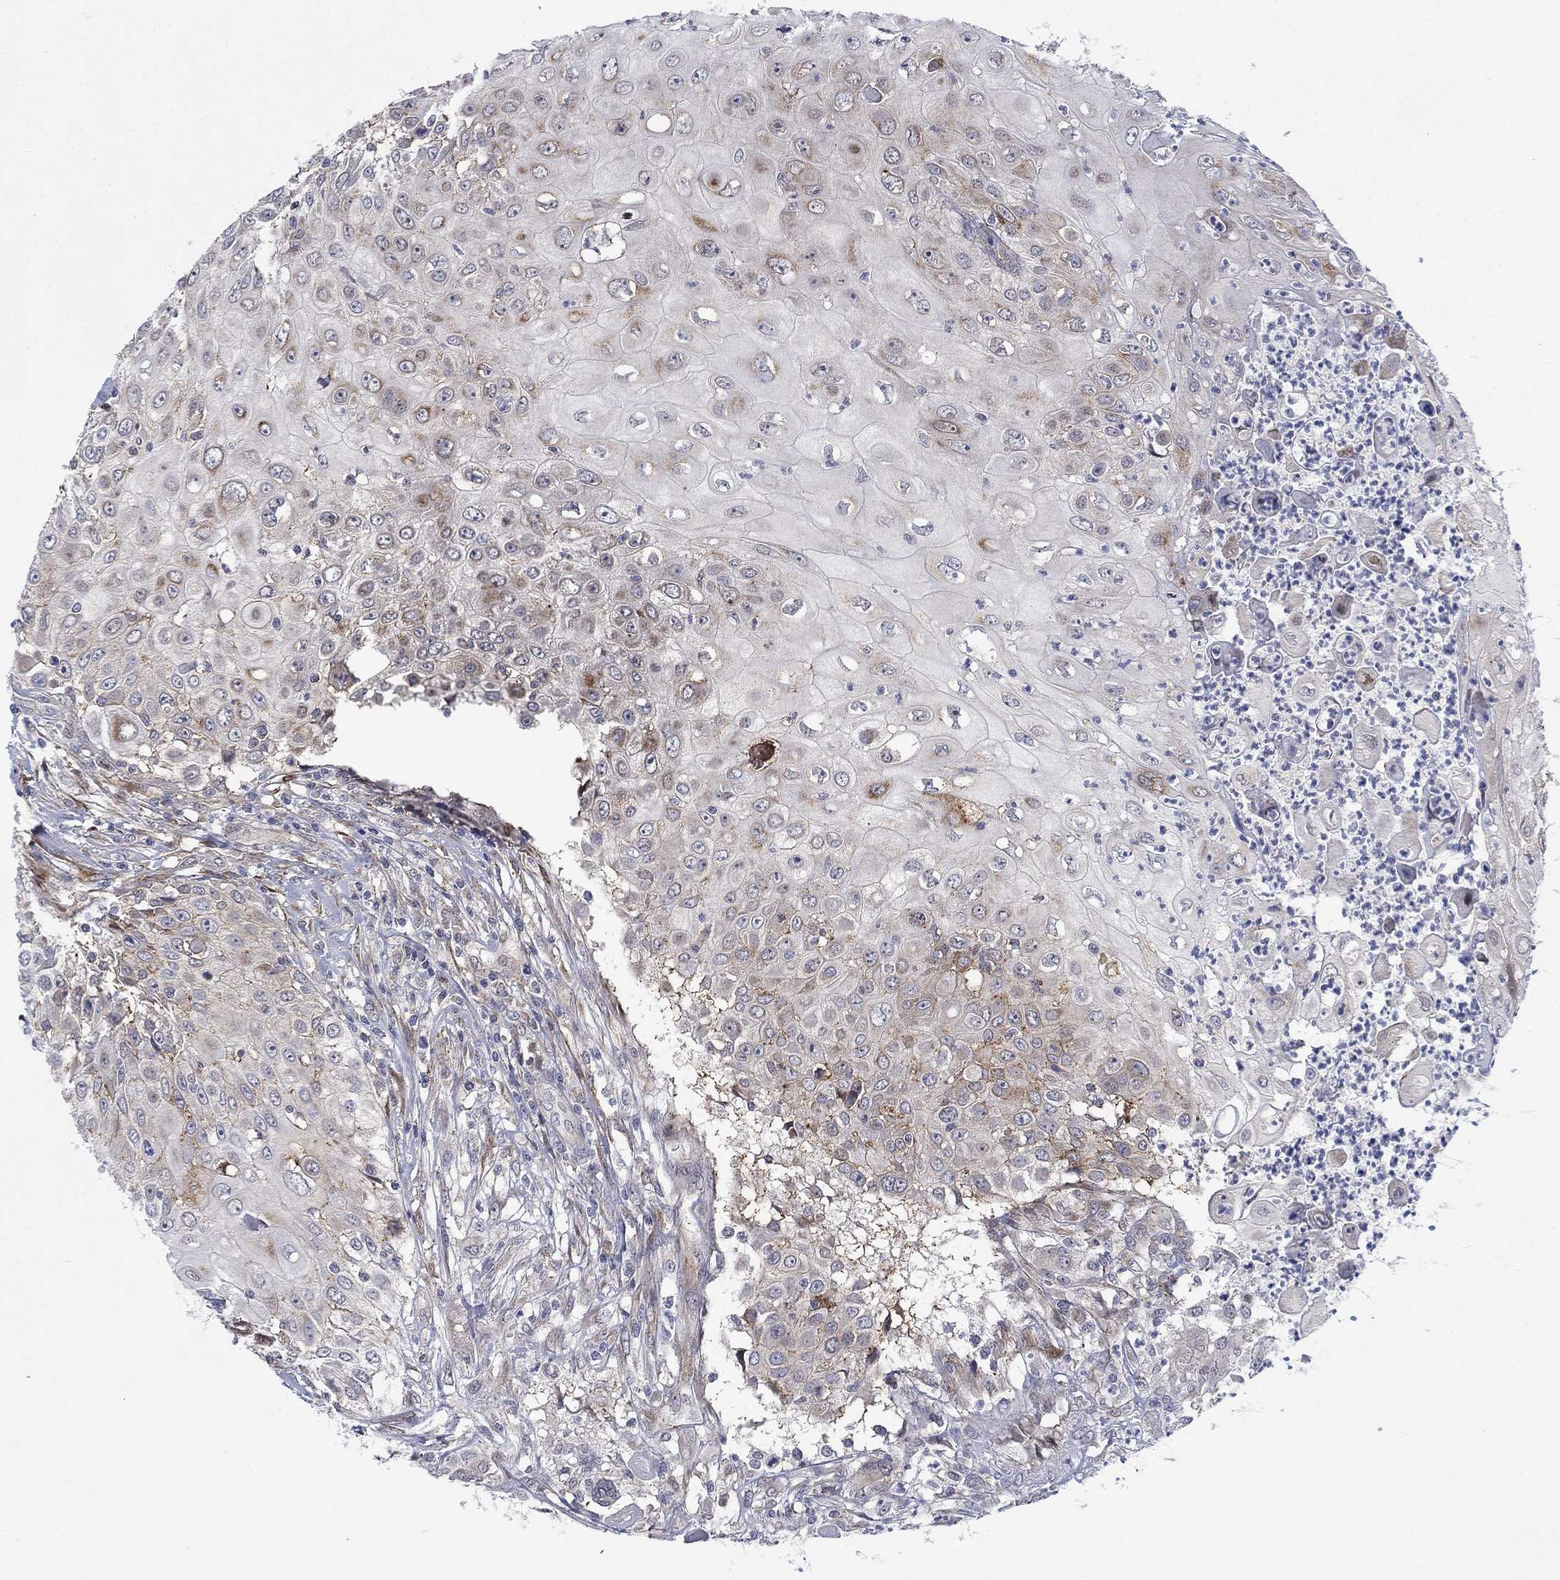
{"staining": {"intensity": "moderate", "quantity": "<25%", "location": "cytoplasmic/membranous"}, "tissue": "urothelial cancer", "cell_type": "Tumor cells", "image_type": "cancer", "snomed": [{"axis": "morphology", "description": "Urothelial carcinoma, High grade"}, {"axis": "topography", "description": "Urinary bladder"}], "caption": "Human urothelial cancer stained with a protein marker exhibits moderate staining in tumor cells.", "gene": "SLC35F2", "patient": {"sex": "female", "age": 79}}